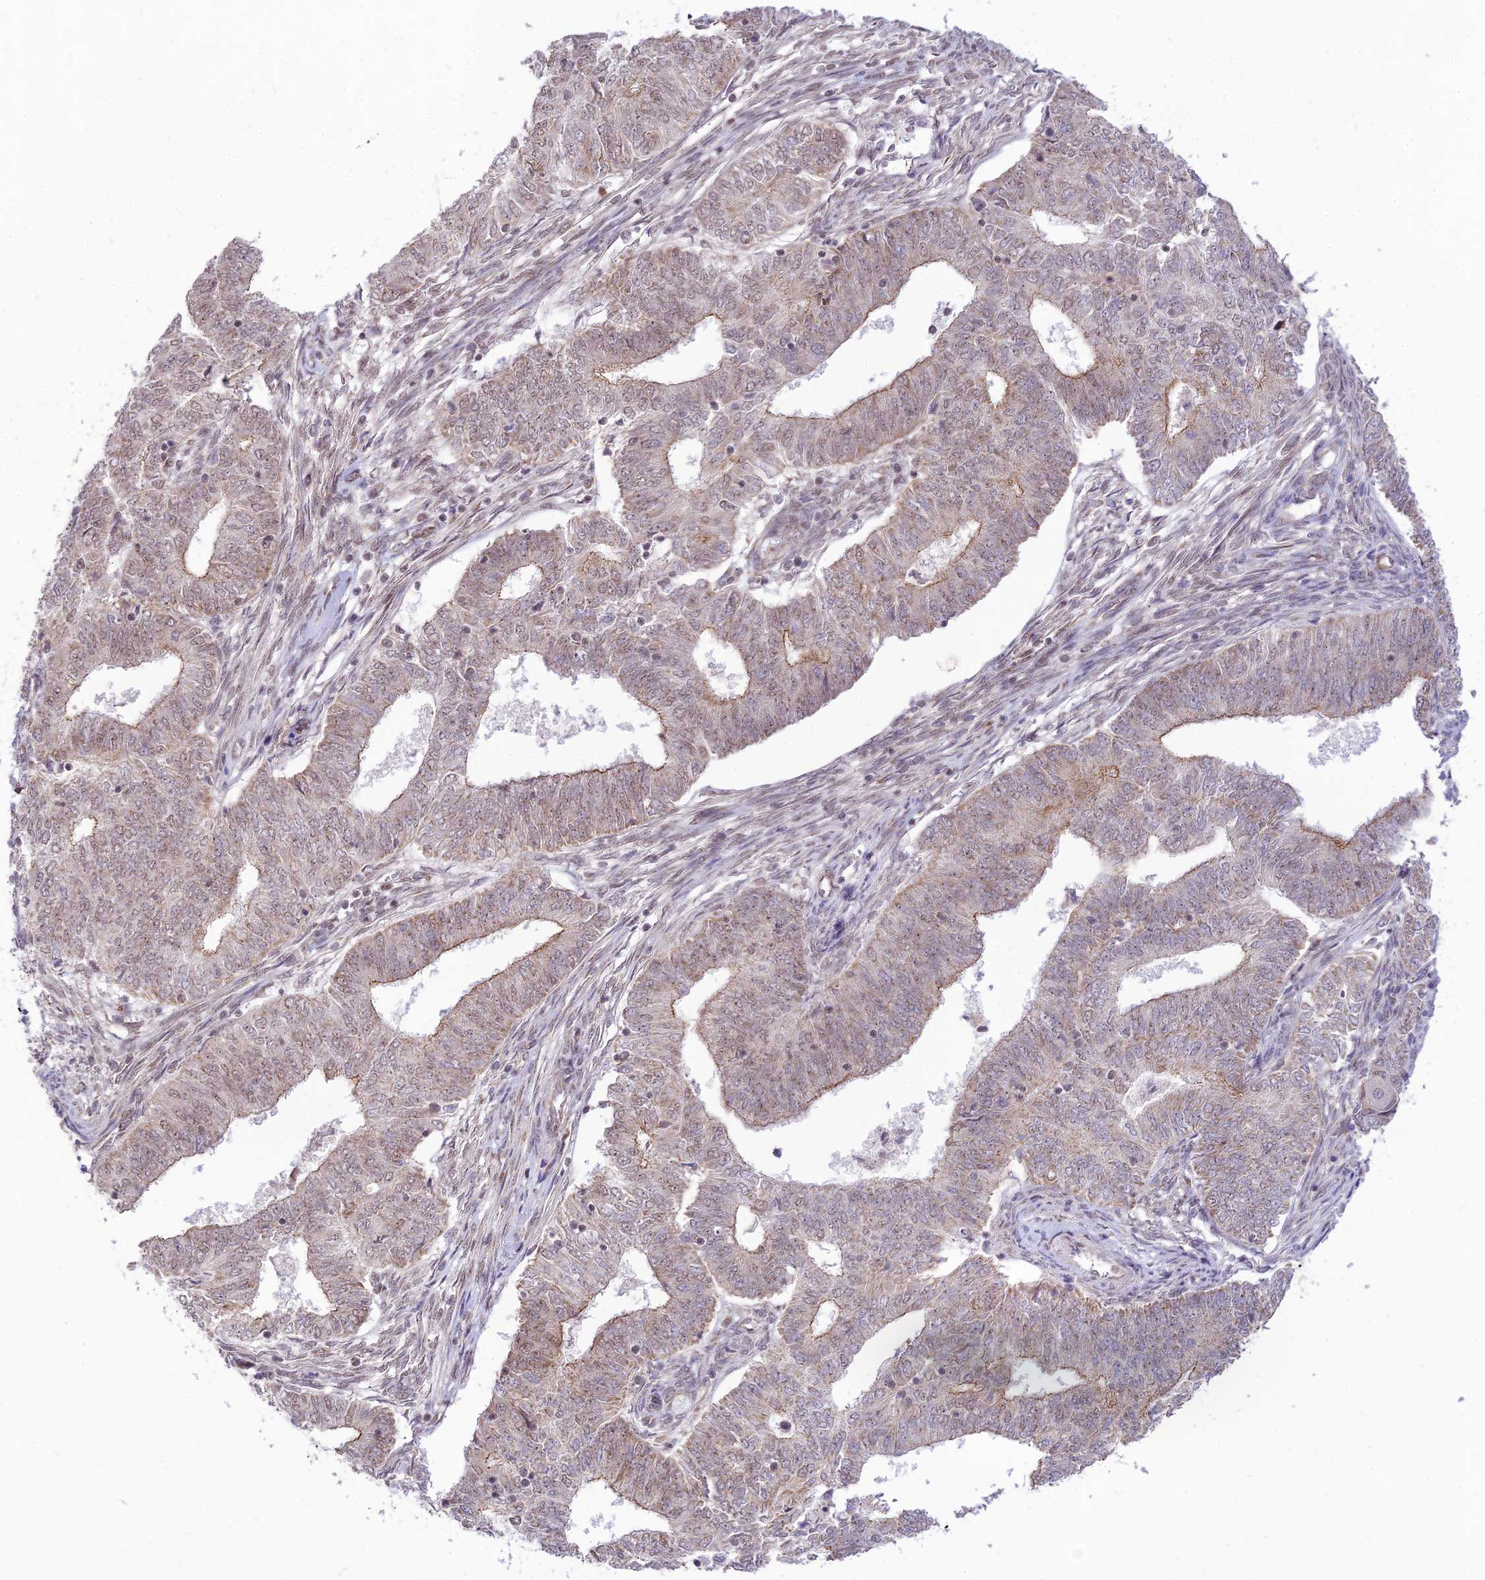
{"staining": {"intensity": "weak", "quantity": "25%-75%", "location": "cytoplasmic/membranous,nuclear"}, "tissue": "endometrial cancer", "cell_type": "Tumor cells", "image_type": "cancer", "snomed": [{"axis": "morphology", "description": "Adenocarcinoma, NOS"}, {"axis": "topography", "description": "Endometrium"}], "caption": "Human adenocarcinoma (endometrial) stained with a brown dye exhibits weak cytoplasmic/membranous and nuclear positive expression in about 25%-75% of tumor cells.", "gene": "MICOS13", "patient": {"sex": "female", "age": 62}}